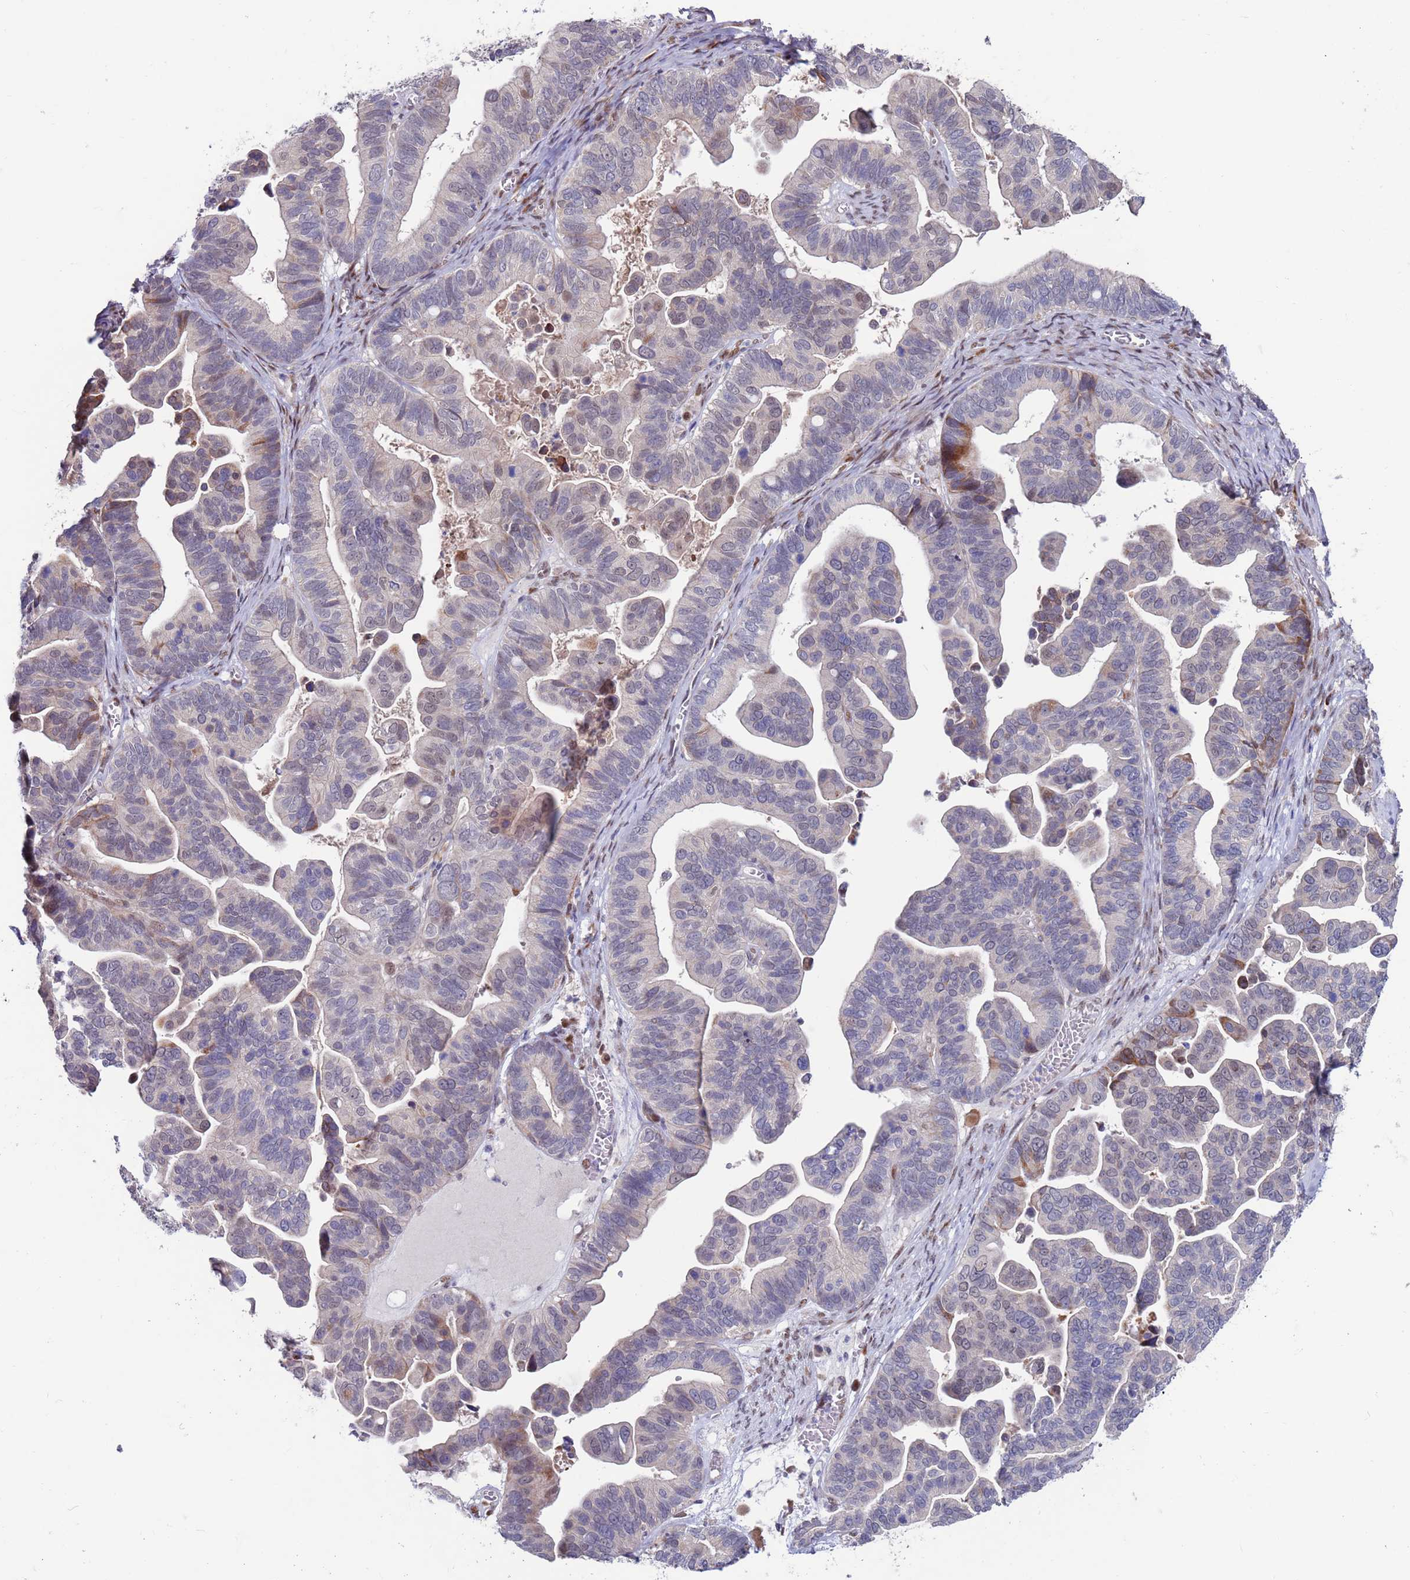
{"staining": {"intensity": "moderate", "quantity": "<25%", "location": "cytoplasmic/membranous,nuclear"}, "tissue": "ovarian cancer", "cell_type": "Tumor cells", "image_type": "cancer", "snomed": [{"axis": "morphology", "description": "Cystadenocarcinoma, serous, NOS"}, {"axis": "topography", "description": "Ovary"}], "caption": "DAB immunohistochemical staining of human serous cystadenocarcinoma (ovarian) displays moderate cytoplasmic/membranous and nuclear protein positivity in approximately <25% of tumor cells.", "gene": "FBXO27", "patient": {"sex": "female", "age": 56}}